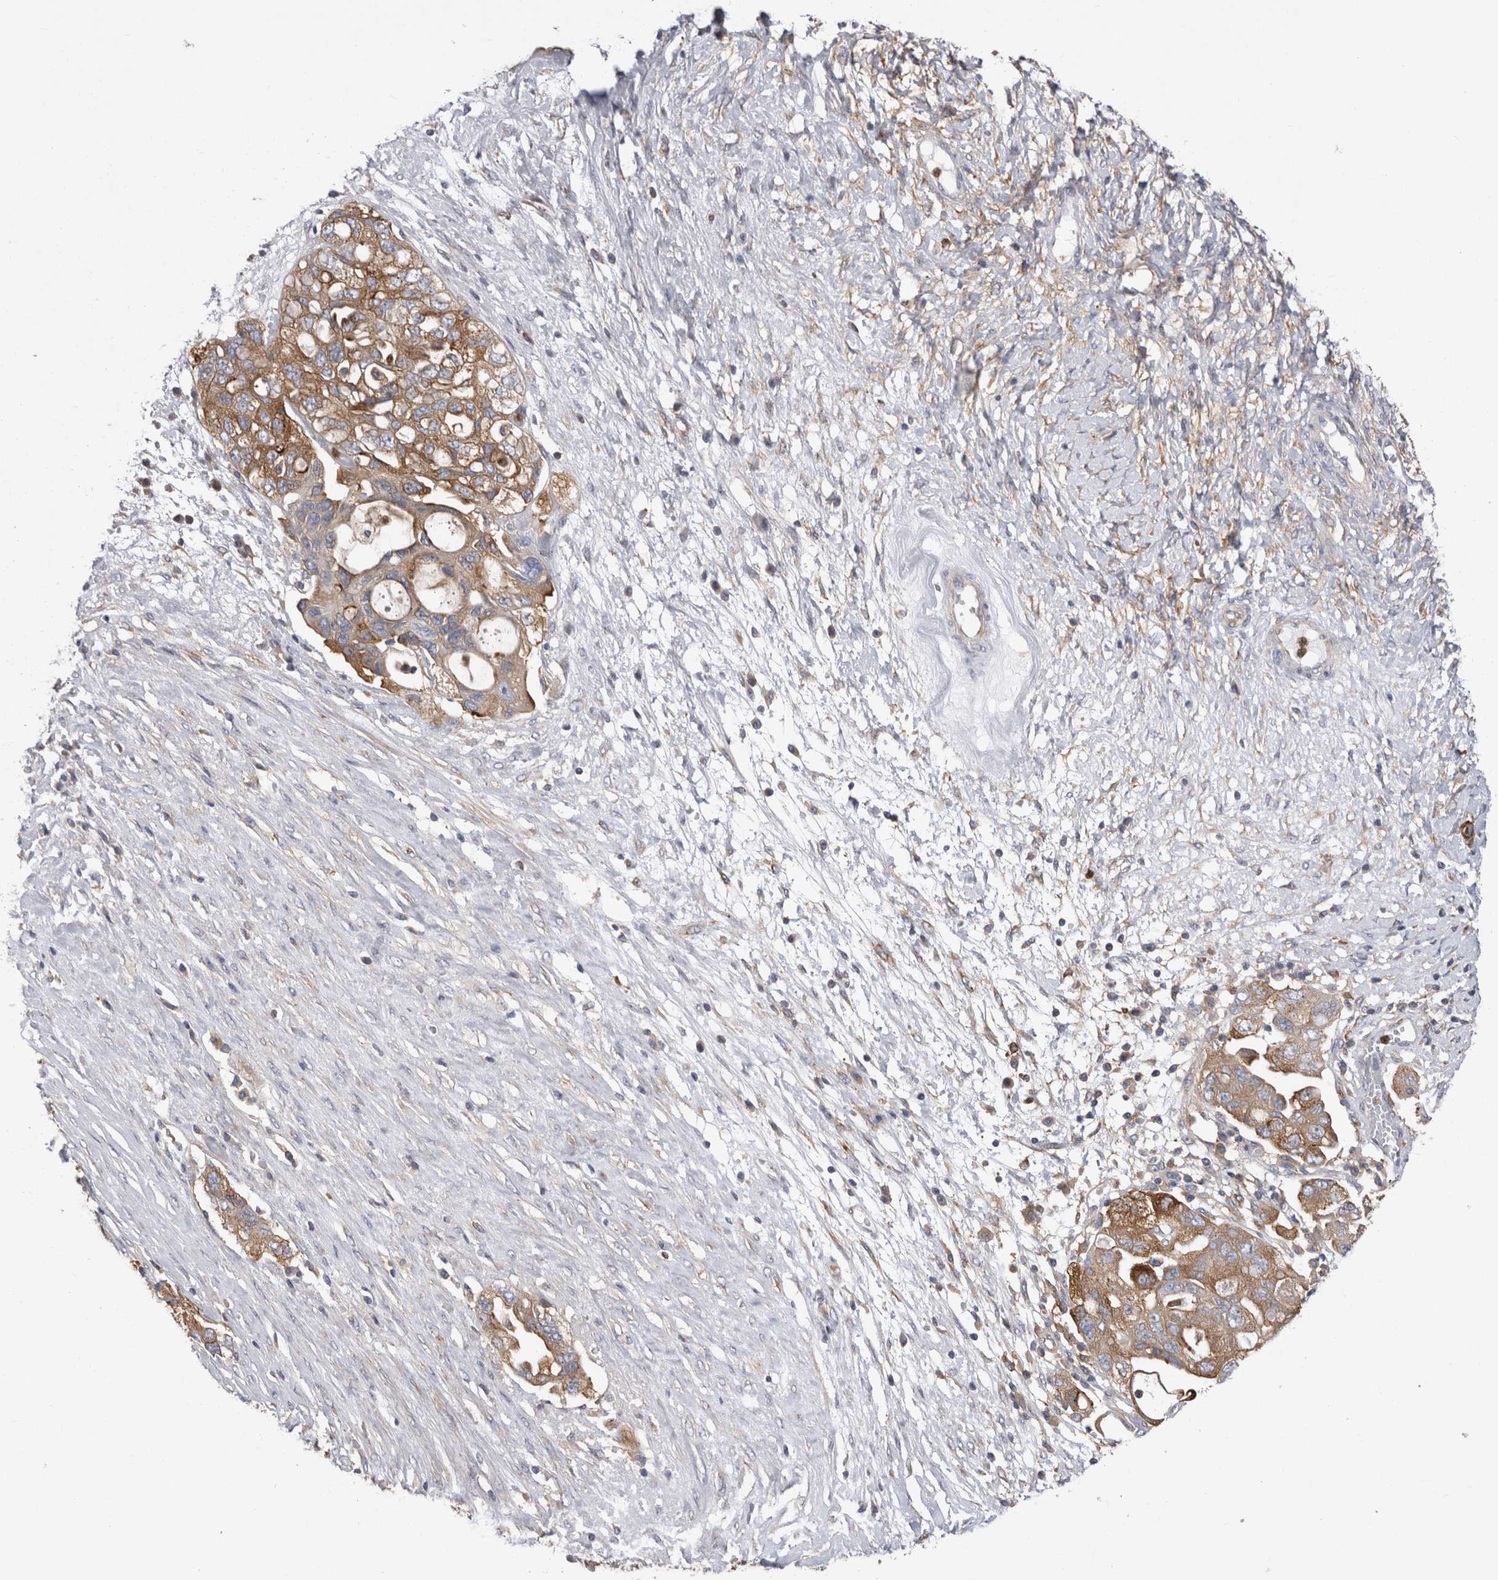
{"staining": {"intensity": "moderate", "quantity": ">75%", "location": "cytoplasmic/membranous"}, "tissue": "ovarian cancer", "cell_type": "Tumor cells", "image_type": "cancer", "snomed": [{"axis": "morphology", "description": "Carcinoma, NOS"}, {"axis": "morphology", "description": "Cystadenocarcinoma, serous, NOS"}, {"axis": "topography", "description": "Ovary"}], "caption": "Immunohistochemistry (IHC) staining of carcinoma (ovarian), which shows medium levels of moderate cytoplasmic/membranous expression in about >75% of tumor cells indicating moderate cytoplasmic/membranous protein expression. The staining was performed using DAB (brown) for protein detection and nuclei were counterstained in hematoxylin (blue).", "gene": "RAB11FIP1", "patient": {"sex": "female", "age": 69}}